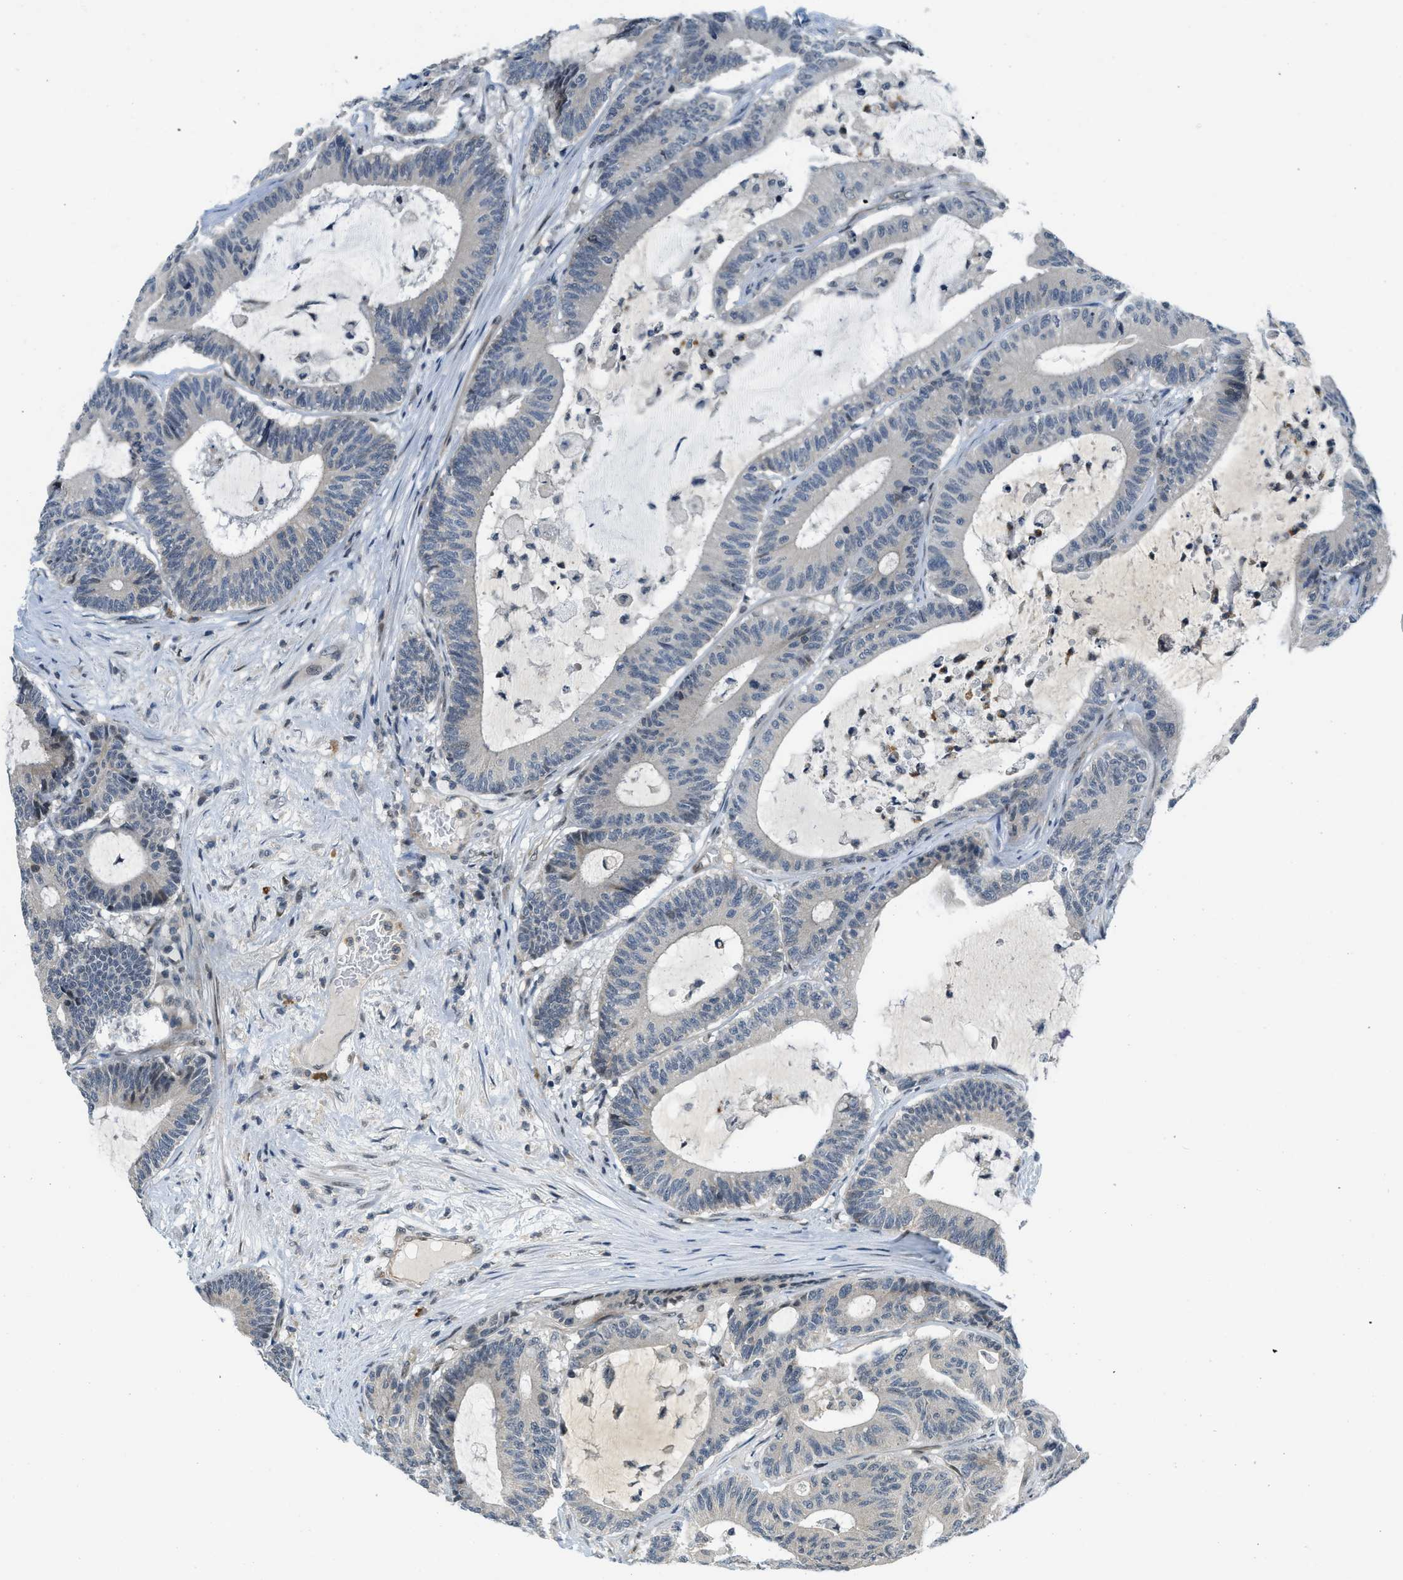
{"staining": {"intensity": "negative", "quantity": "none", "location": "none"}, "tissue": "colorectal cancer", "cell_type": "Tumor cells", "image_type": "cancer", "snomed": [{"axis": "morphology", "description": "Adenocarcinoma, NOS"}, {"axis": "topography", "description": "Colon"}], "caption": "Human colorectal adenocarcinoma stained for a protein using immunohistochemistry (IHC) exhibits no positivity in tumor cells.", "gene": "KMT2A", "patient": {"sex": "female", "age": 84}}